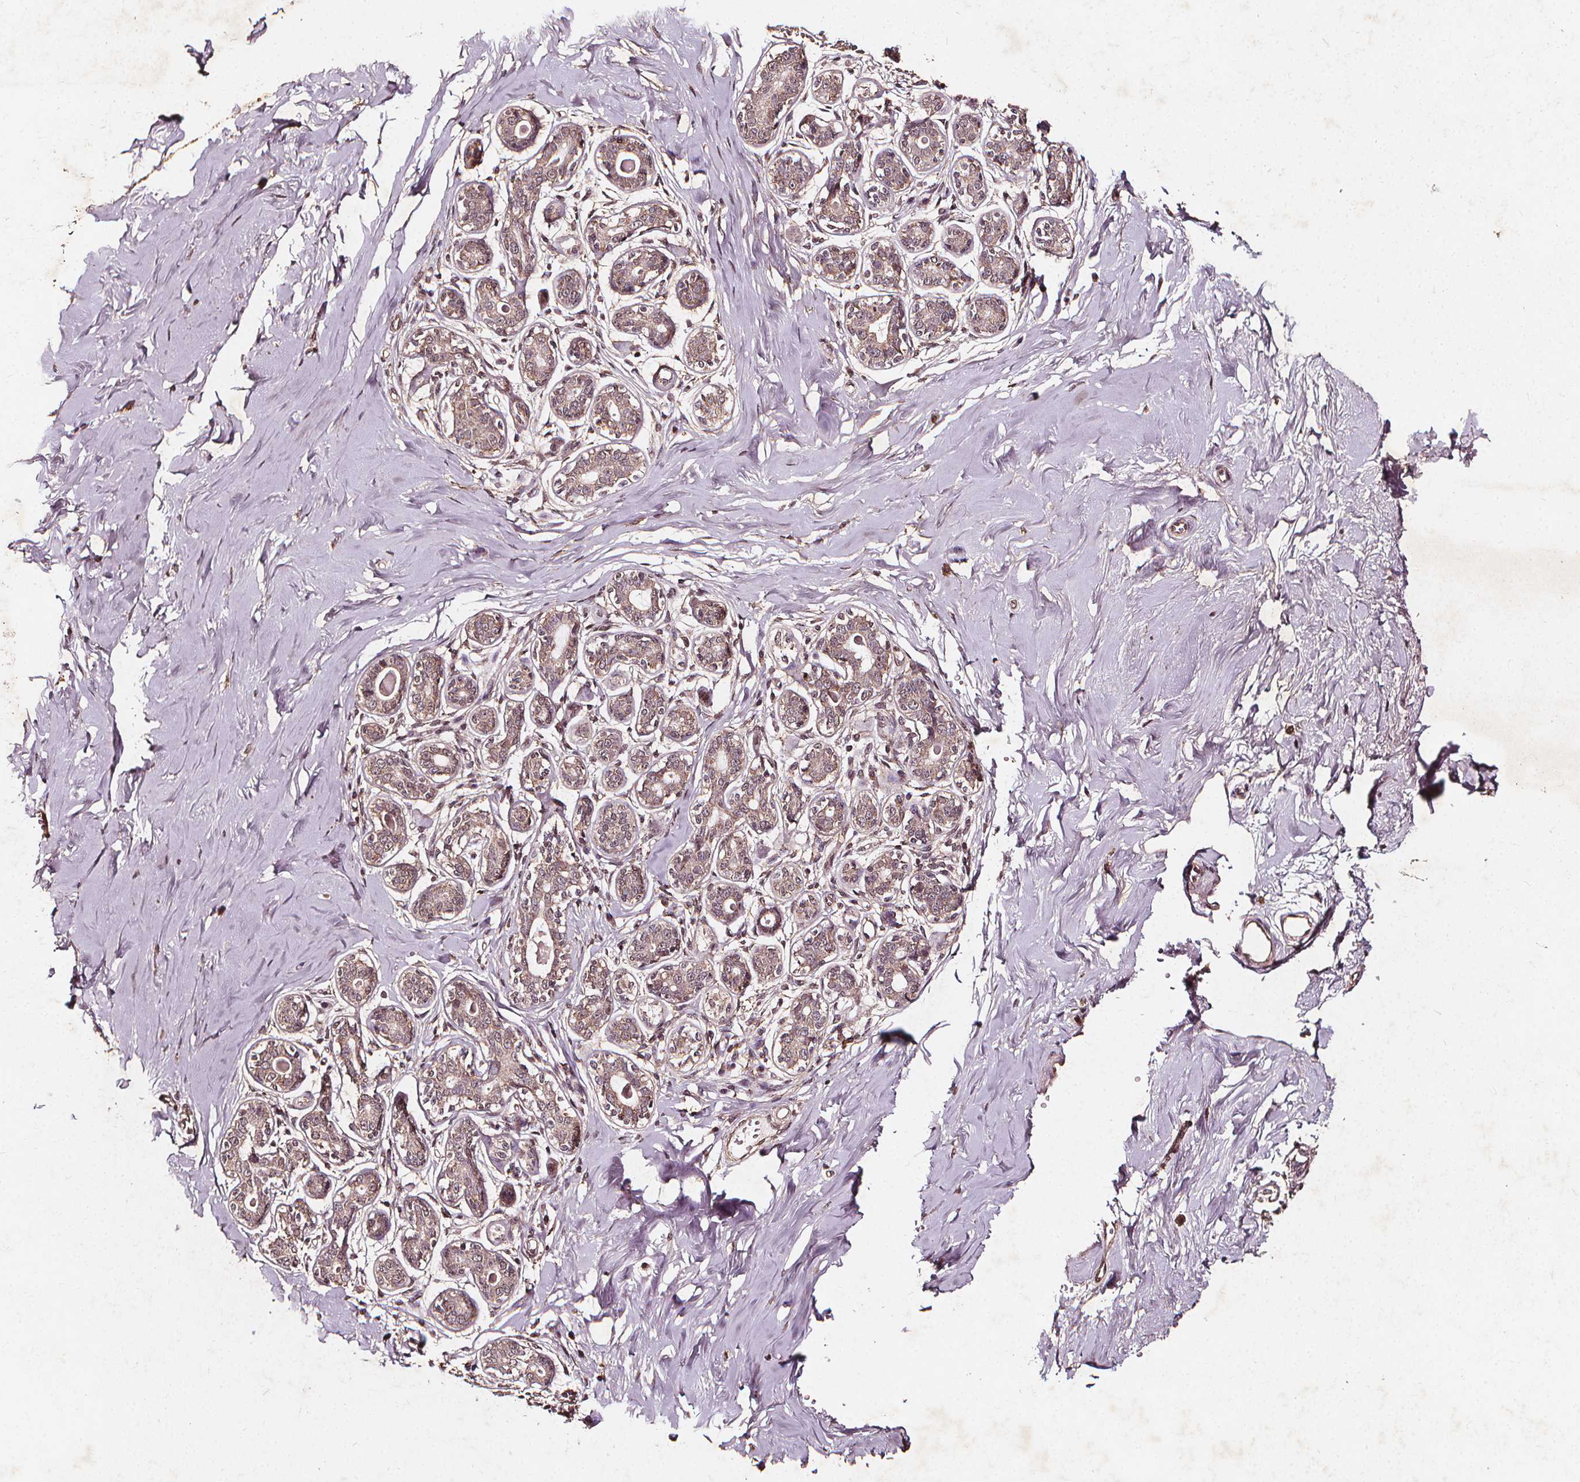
{"staining": {"intensity": "moderate", "quantity": ">75%", "location": "cytoplasmic/membranous"}, "tissue": "breast", "cell_type": "Adipocytes", "image_type": "normal", "snomed": [{"axis": "morphology", "description": "Normal tissue, NOS"}, {"axis": "topography", "description": "Skin"}, {"axis": "topography", "description": "Breast"}], "caption": "An IHC histopathology image of normal tissue is shown. Protein staining in brown shows moderate cytoplasmic/membranous positivity in breast within adipocytes.", "gene": "ABCA1", "patient": {"sex": "female", "age": 43}}